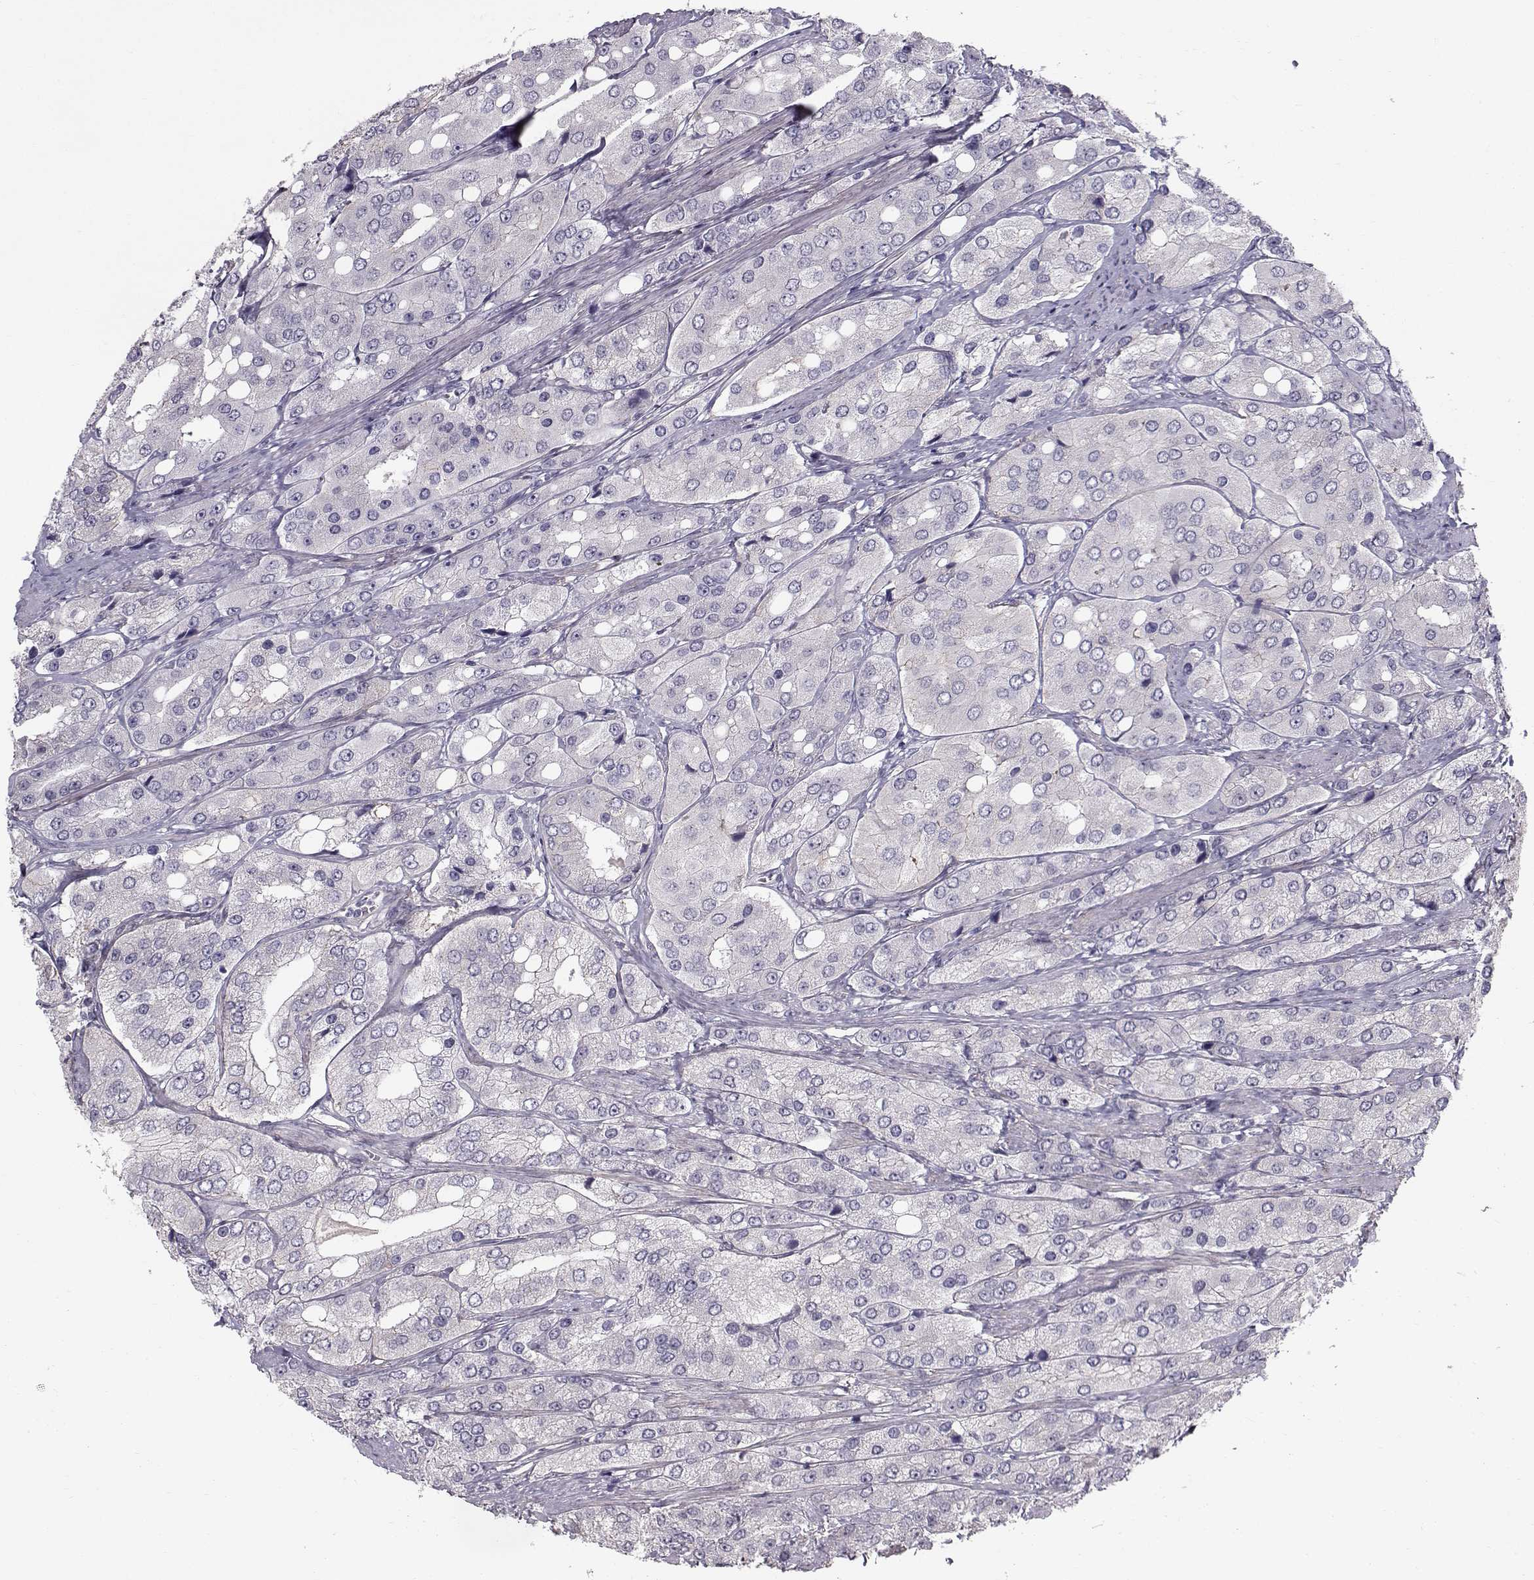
{"staining": {"intensity": "negative", "quantity": "none", "location": "none"}, "tissue": "prostate cancer", "cell_type": "Tumor cells", "image_type": "cancer", "snomed": [{"axis": "morphology", "description": "Adenocarcinoma, Low grade"}, {"axis": "topography", "description": "Prostate"}], "caption": "The immunohistochemistry (IHC) histopathology image has no significant staining in tumor cells of prostate cancer tissue.", "gene": "SPDYE4", "patient": {"sex": "male", "age": 69}}